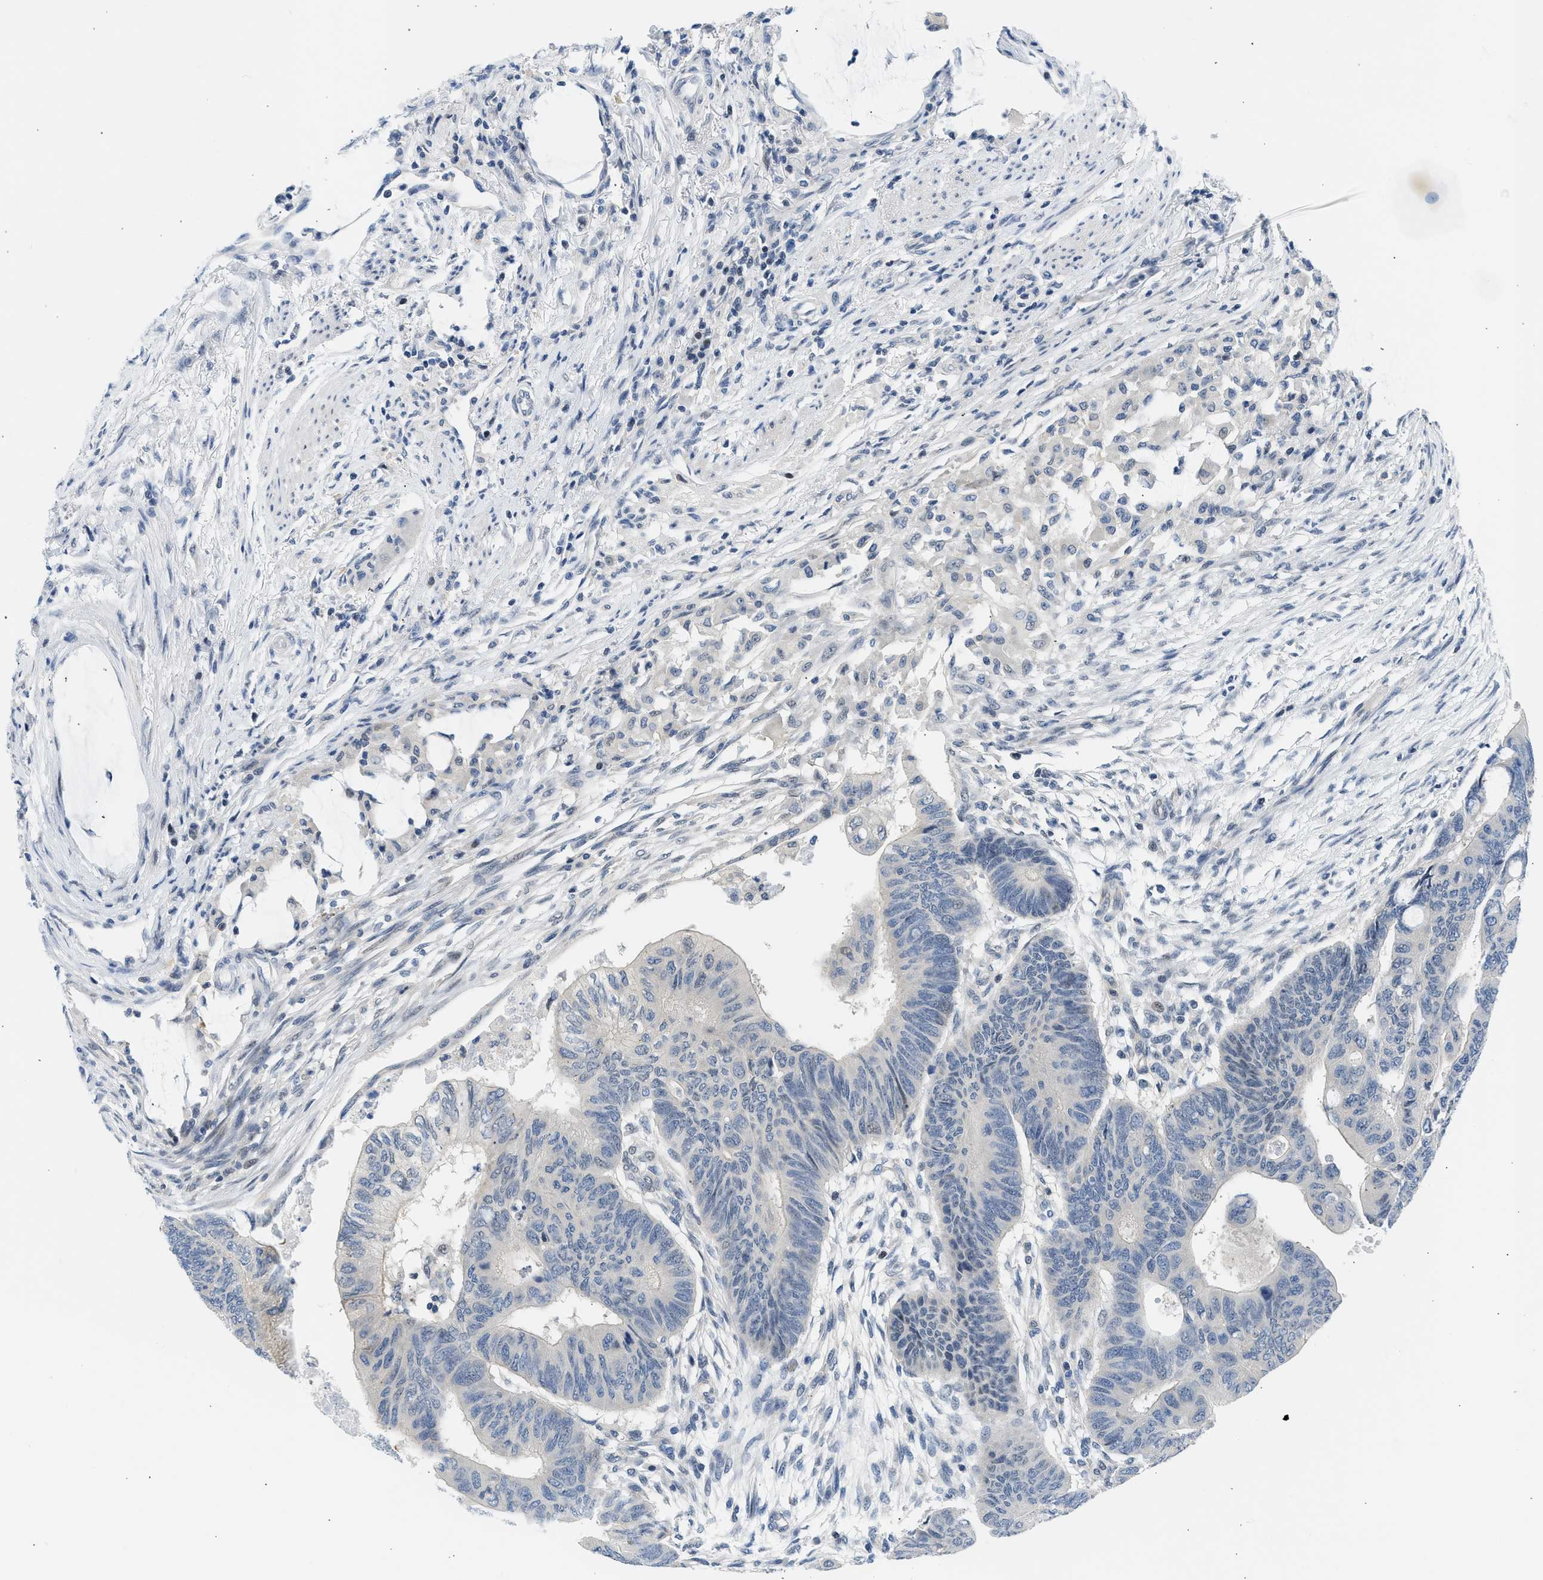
{"staining": {"intensity": "negative", "quantity": "none", "location": "none"}, "tissue": "colorectal cancer", "cell_type": "Tumor cells", "image_type": "cancer", "snomed": [{"axis": "morphology", "description": "Normal tissue, NOS"}, {"axis": "morphology", "description": "Adenocarcinoma, NOS"}, {"axis": "topography", "description": "Rectum"}, {"axis": "topography", "description": "Peripheral nerve tissue"}], "caption": "Image shows no significant protein staining in tumor cells of colorectal adenocarcinoma.", "gene": "OLIG3", "patient": {"sex": "male", "age": 92}}